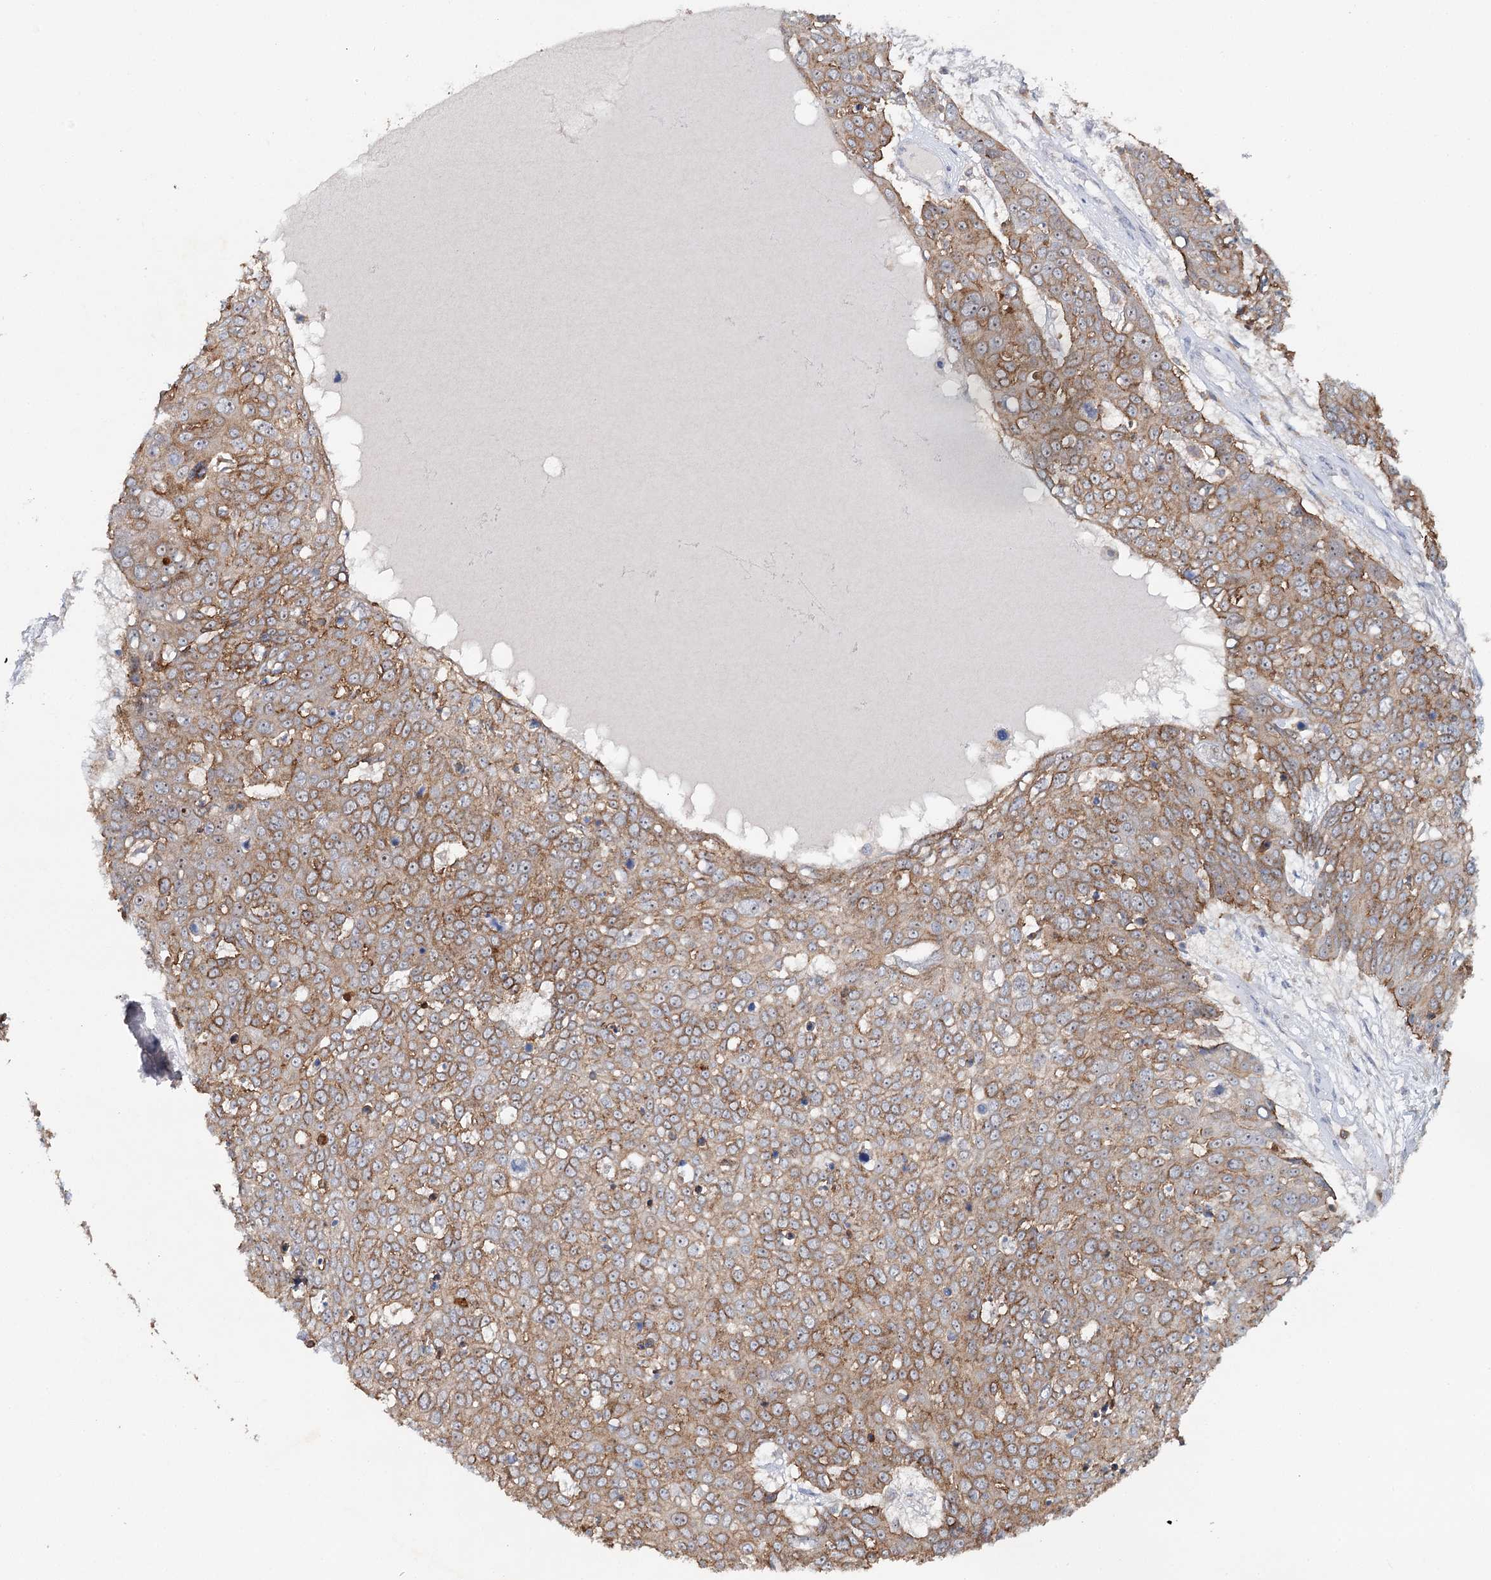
{"staining": {"intensity": "moderate", "quantity": ">75%", "location": "cytoplasmic/membranous"}, "tissue": "skin cancer", "cell_type": "Tumor cells", "image_type": "cancer", "snomed": [{"axis": "morphology", "description": "Squamous cell carcinoma, NOS"}, {"axis": "topography", "description": "Skin"}], "caption": "Skin cancer (squamous cell carcinoma) was stained to show a protein in brown. There is medium levels of moderate cytoplasmic/membranous positivity in about >75% of tumor cells.", "gene": "ALDH3B1", "patient": {"sex": "male", "age": 71}}